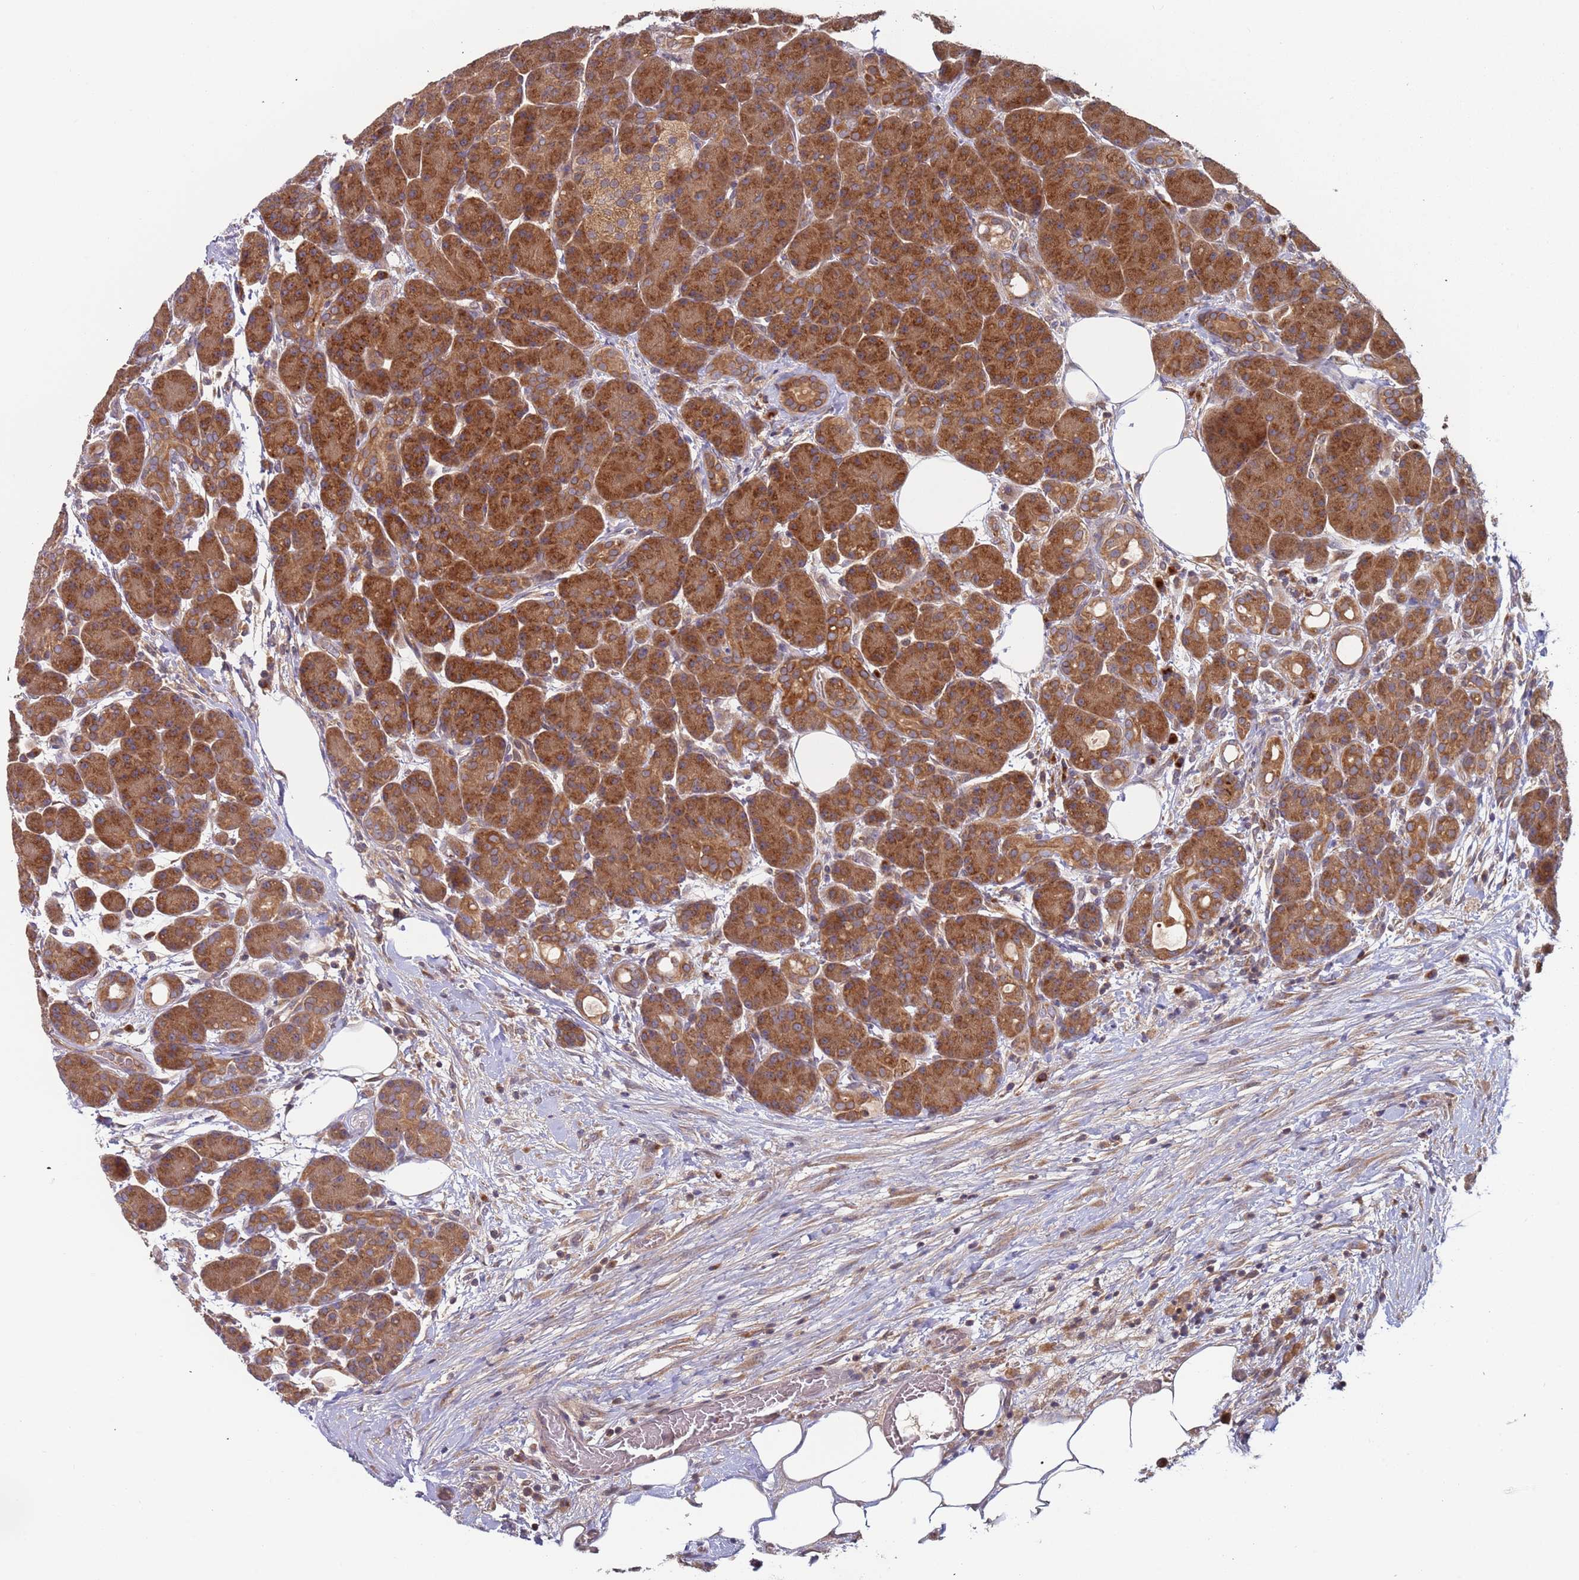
{"staining": {"intensity": "strong", "quantity": ">75%", "location": "cytoplasmic/membranous"}, "tissue": "pancreas", "cell_type": "Exocrine glandular cells", "image_type": "normal", "snomed": [{"axis": "morphology", "description": "Normal tissue, NOS"}, {"axis": "topography", "description": "Pancreas"}], "caption": "There is high levels of strong cytoplasmic/membranous expression in exocrine glandular cells of unremarkable pancreas, as demonstrated by immunohistochemical staining (brown color).", "gene": "OR5A2", "patient": {"sex": "male", "age": 63}}